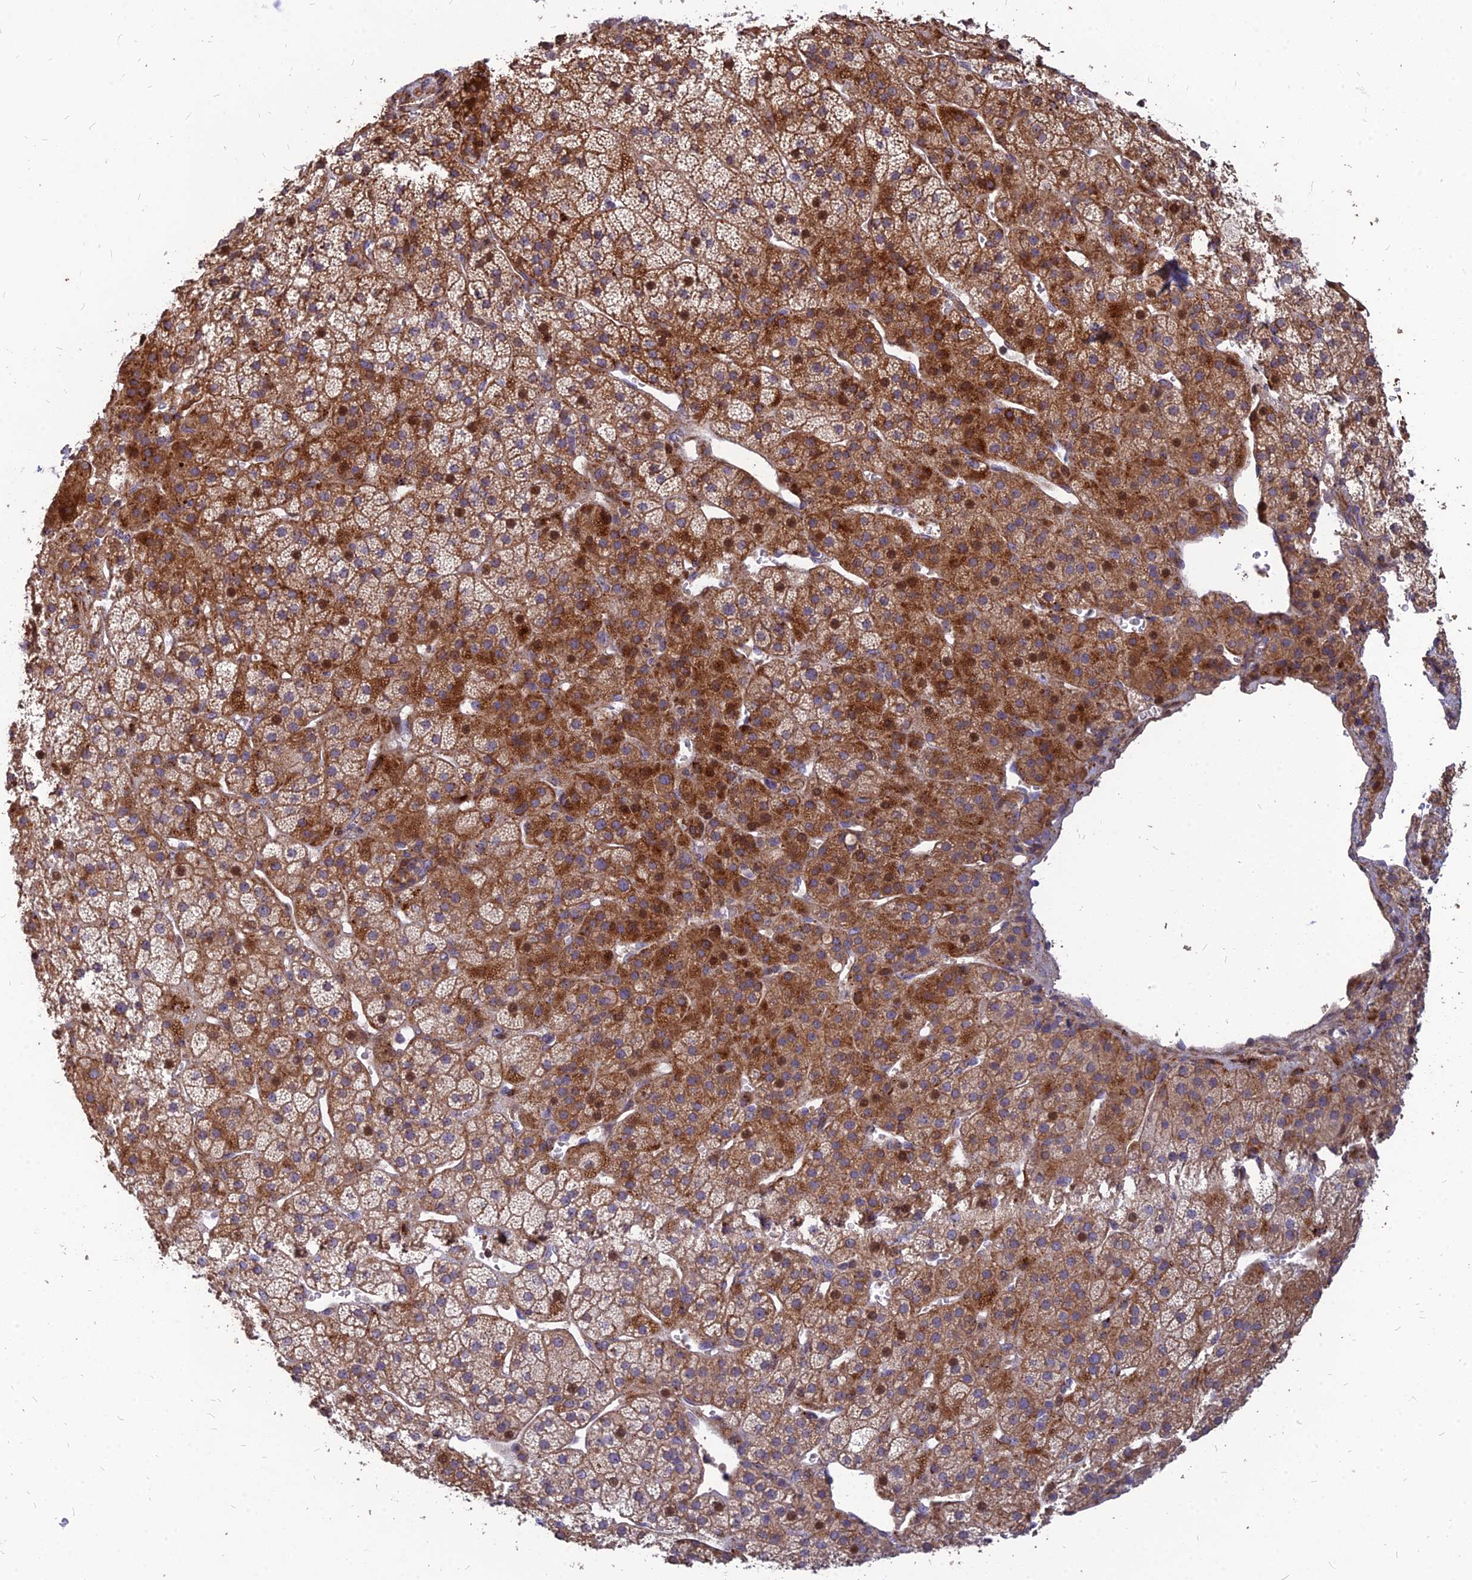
{"staining": {"intensity": "strong", "quantity": "25%-75%", "location": "cytoplasmic/membranous"}, "tissue": "adrenal gland", "cell_type": "Glandular cells", "image_type": "normal", "snomed": [{"axis": "morphology", "description": "Normal tissue, NOS"}, {"axis": "topography", "description": "Adrenal gland"}], "caption": "Adrenal gland stained for a protein reveals strong cytoplasmic/membranous positivity in glandular cells. The staining was performed using DAB (3,3'-diaminobenzidine), with brown indicating positive protein expression. Nuclei are stained blue with hematoxylin.", "gene": "ST3GAL6", "patient": {"sex": "female", "age": 70}}